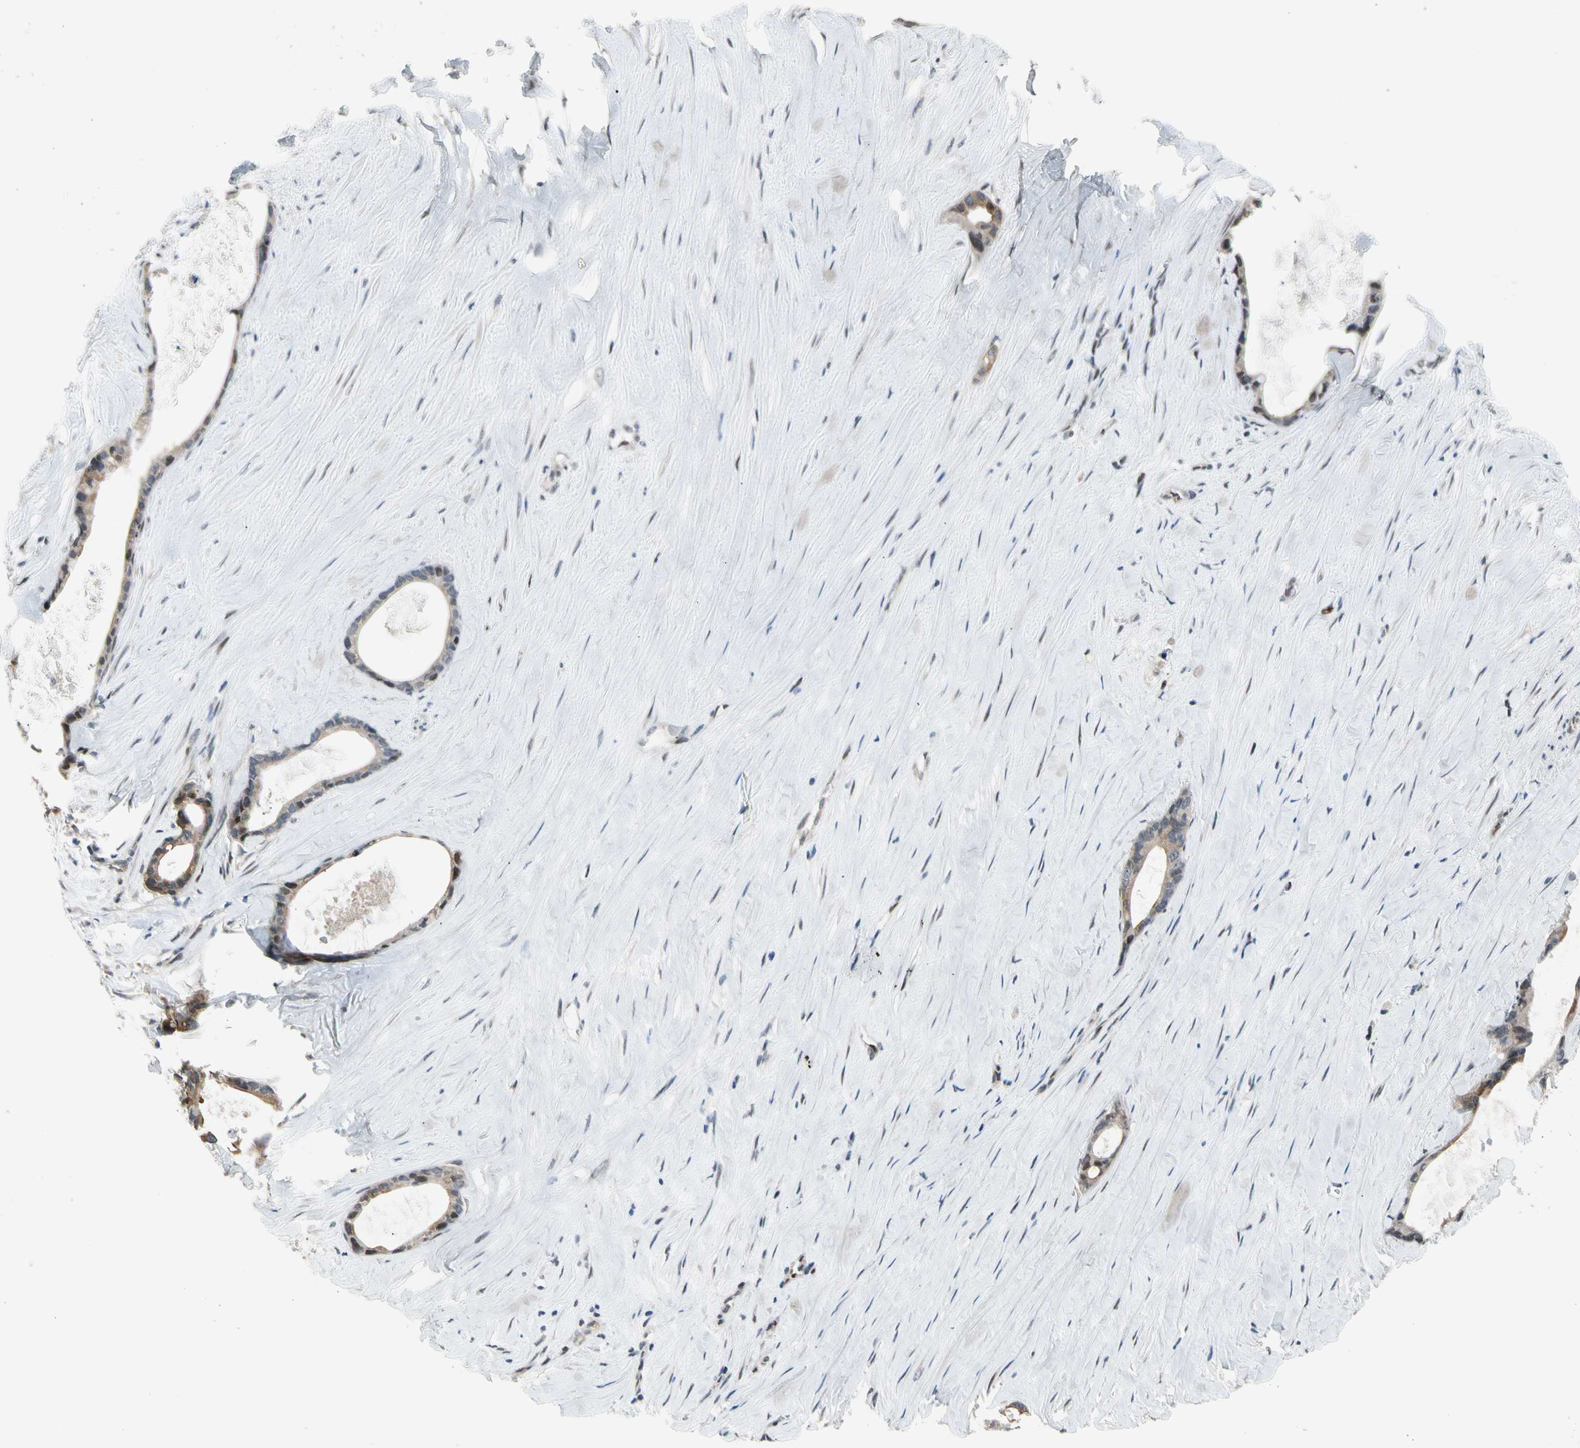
{"staining": {"intensity": "moderate", "quantity": ">75%", "location": "cytoplasmic/membranous"}, "tissue": "liver cancer", "cell_type": "Tumor cells", "image_type": "cancer", "snomed": [{"axis": "morphology", "description": "Cholangiocarcinoma"}, {"axis": "topography", "description": "Liver"}], "caption": "High-power microscopy captured an IHC photomicrograph of cholangiocarcinoma (liver), revealing moderate cytoplasmic/membranous expression in approximately >75% of tumor cells.", "gene": "ZNF184", "patient": {"sex": "female", "age": 55}}